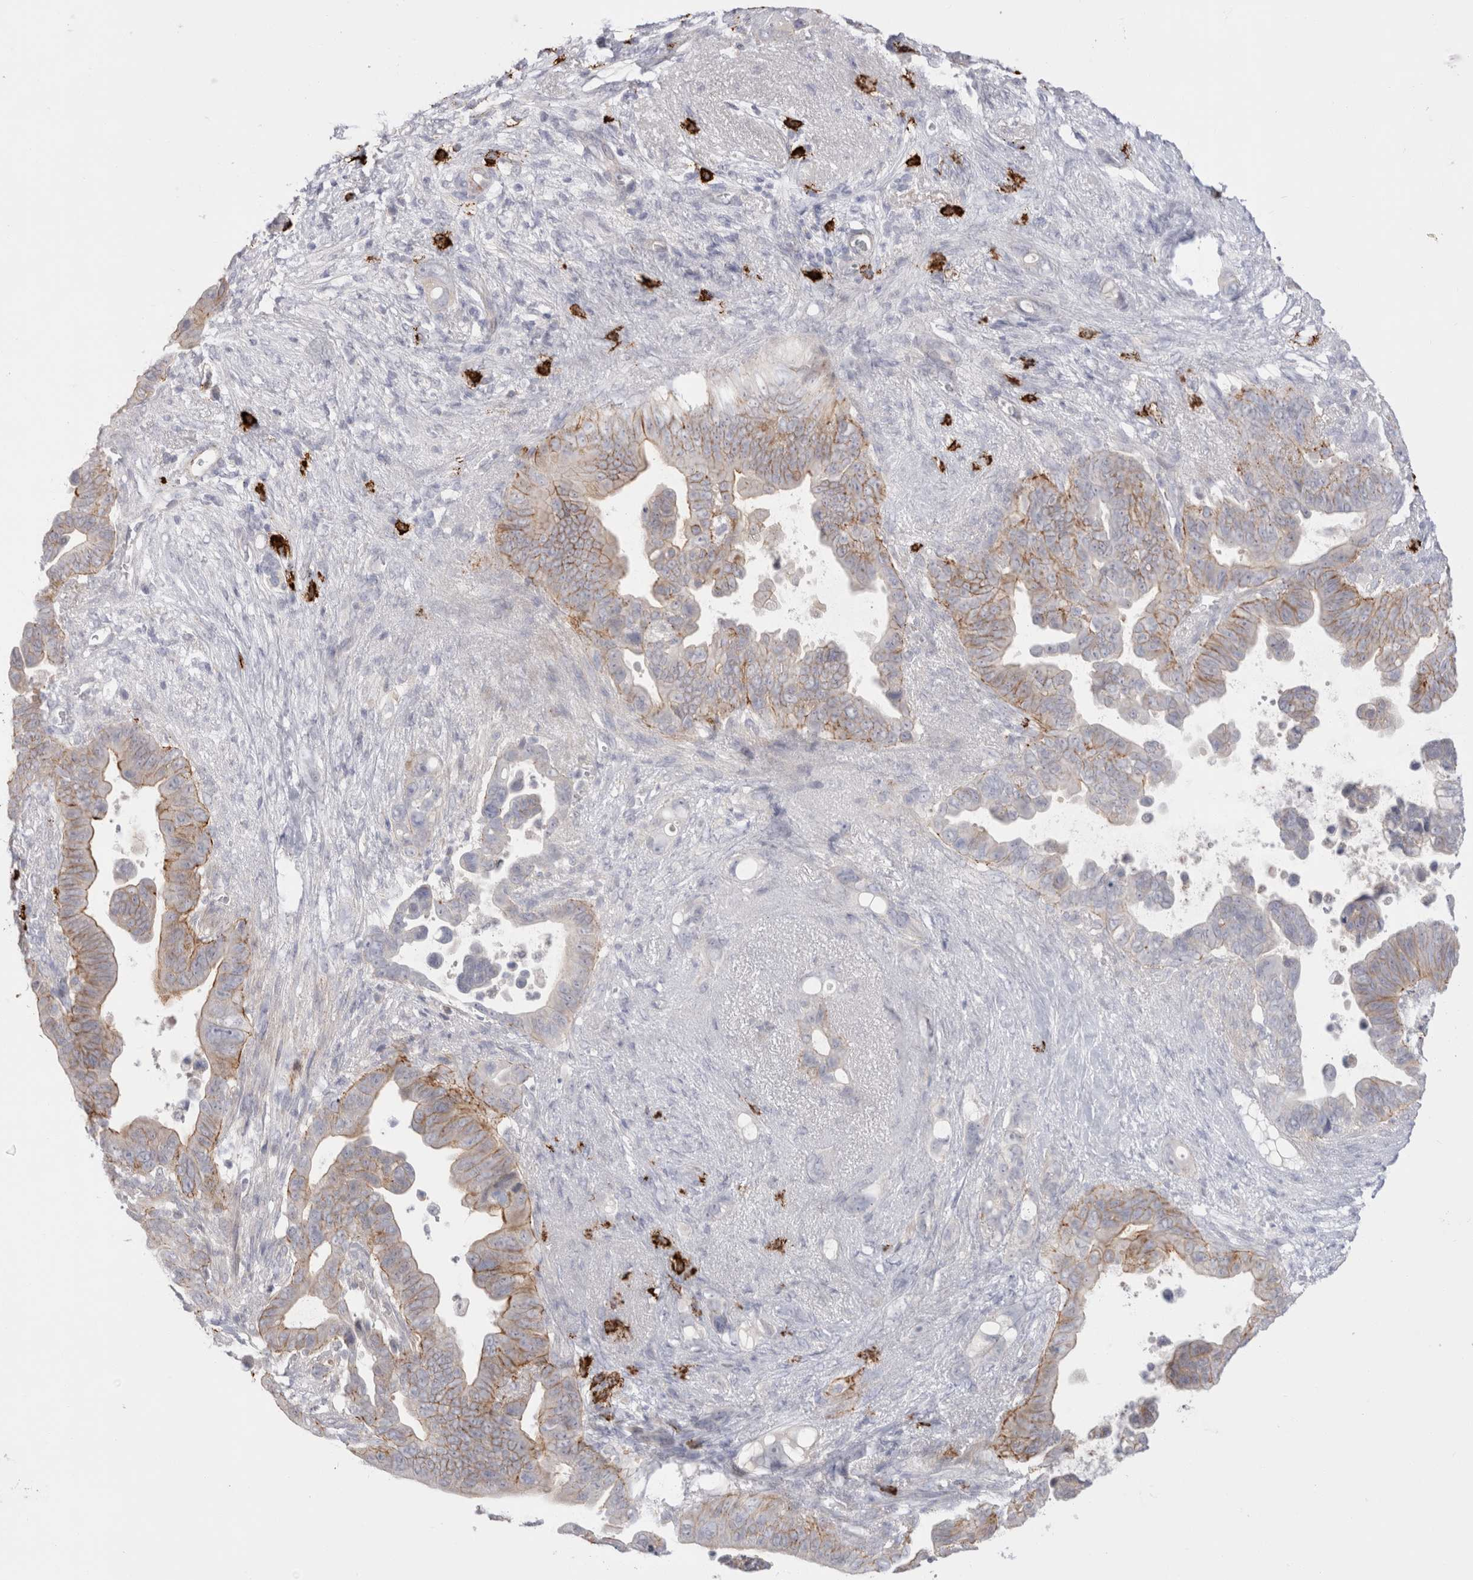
{"staining": {"intensity": "weak", "quantity": "<25%", "location": "cytoplasmic/membranous"}, "tissue": "pancreatic cancer", "cell_type": "Tumor cells", "image_type": "cancer", "snomed": [{"axis": "morphology", "description": "Adenocarcinoma, NOS"}, {"axis": "topography", "description": "Pancreas"}], "caption": "This is an immunohistochemistry (IHC) photomicrograph of human pancreatic cancer. There is no staining in tumor cells.", "gene": "SPINK2", "patient": {"sex": "female", "age": 72}}